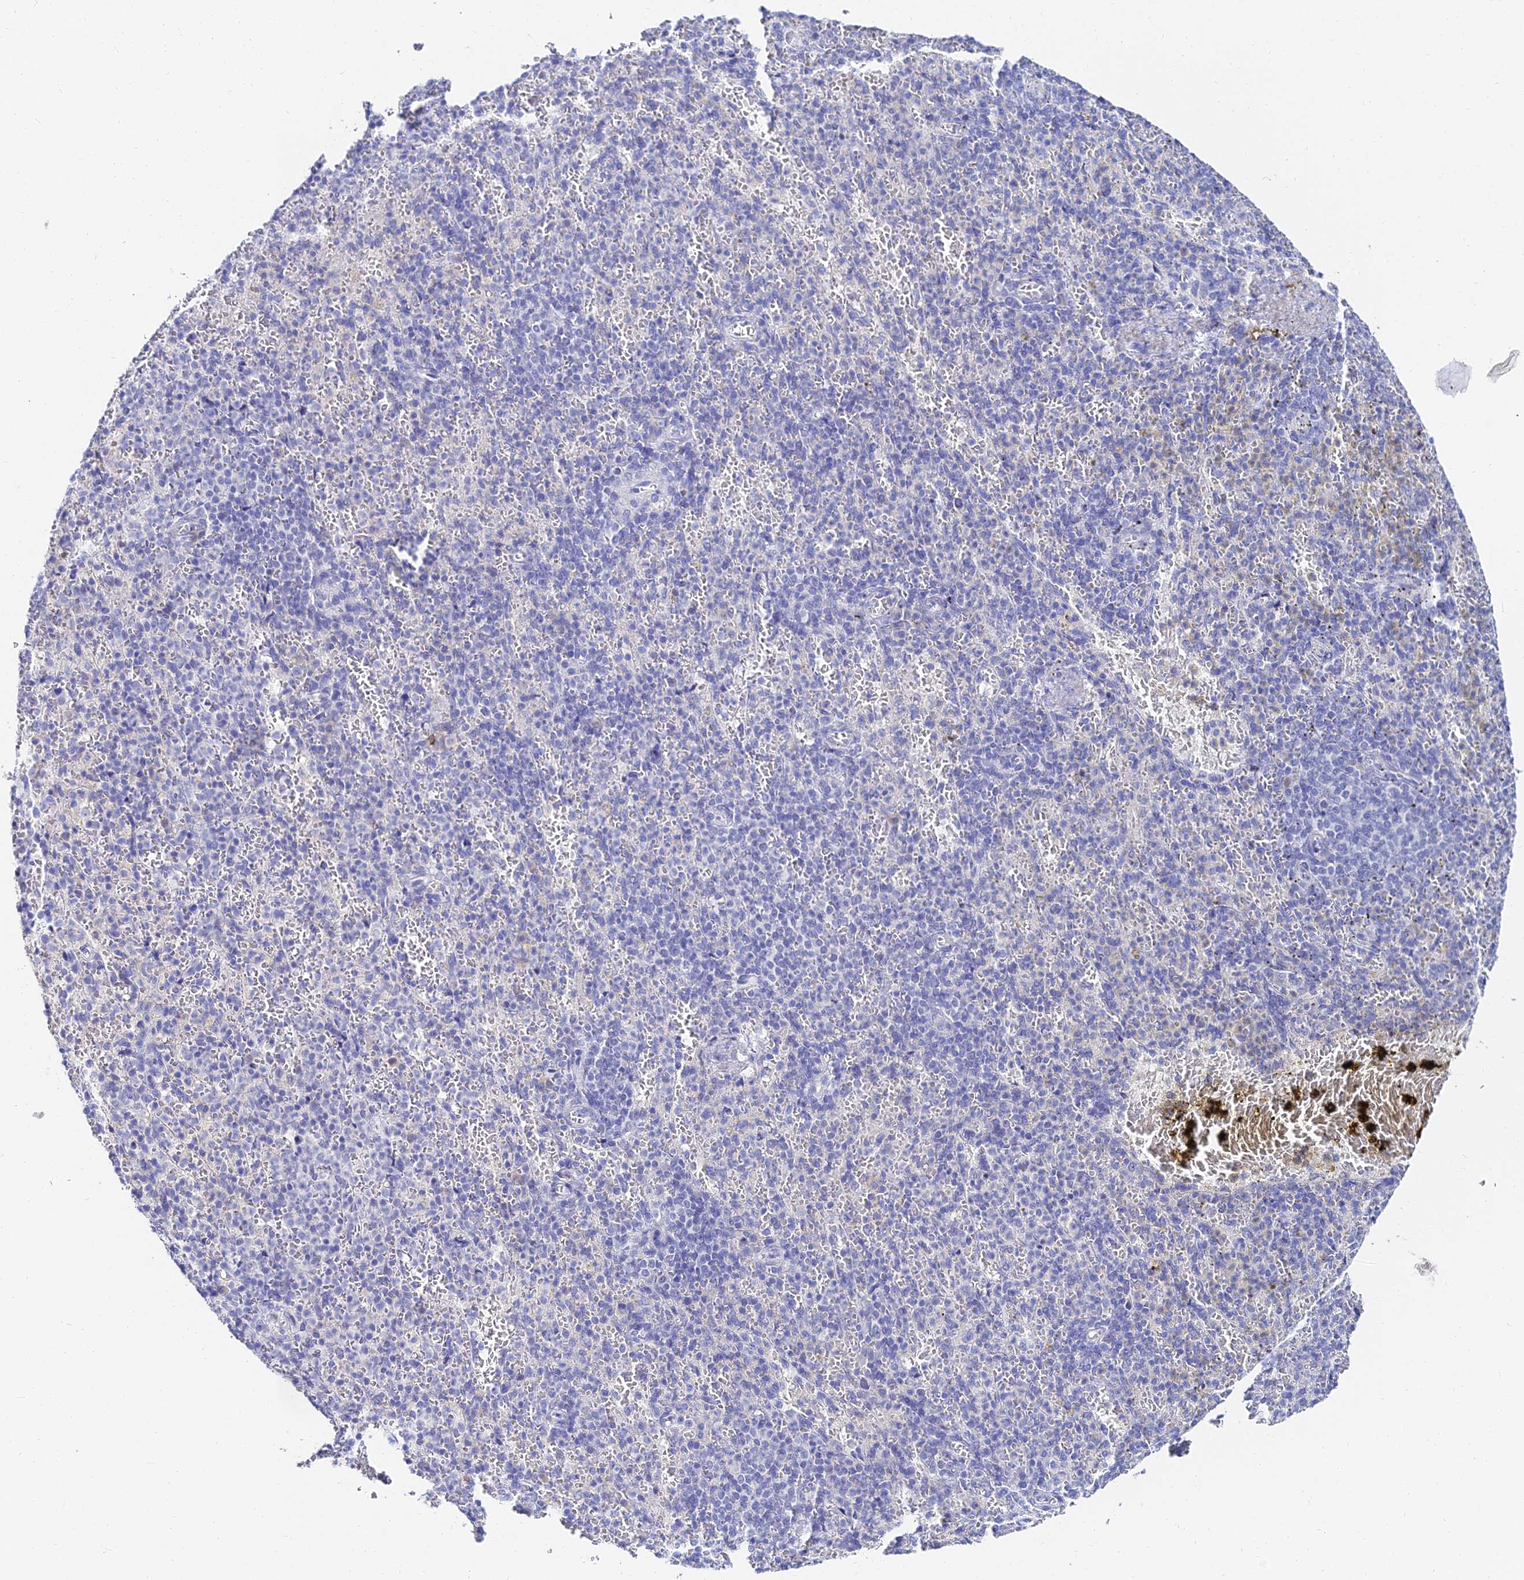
{"staining": {"intensity": "negative", "quantity": "none", "location": "none"}, "tissue": "spleen", "cell_type": "Cells in red pulp", "image_type": "normal", "snomed": [{"axis": "morphology", "description": "Normal tissue, NOS"}, {"axis": "topography", "description": "Spleen"}], "caption": "A histopathology image of human spleen is negative for staining in cells in red pulp. The staining is performed using DAB brown chromogen with nuclei counter-stained in using hematoxylin.", "gene": "KRT17", "patient": {"sex": "female", "age": 74}}